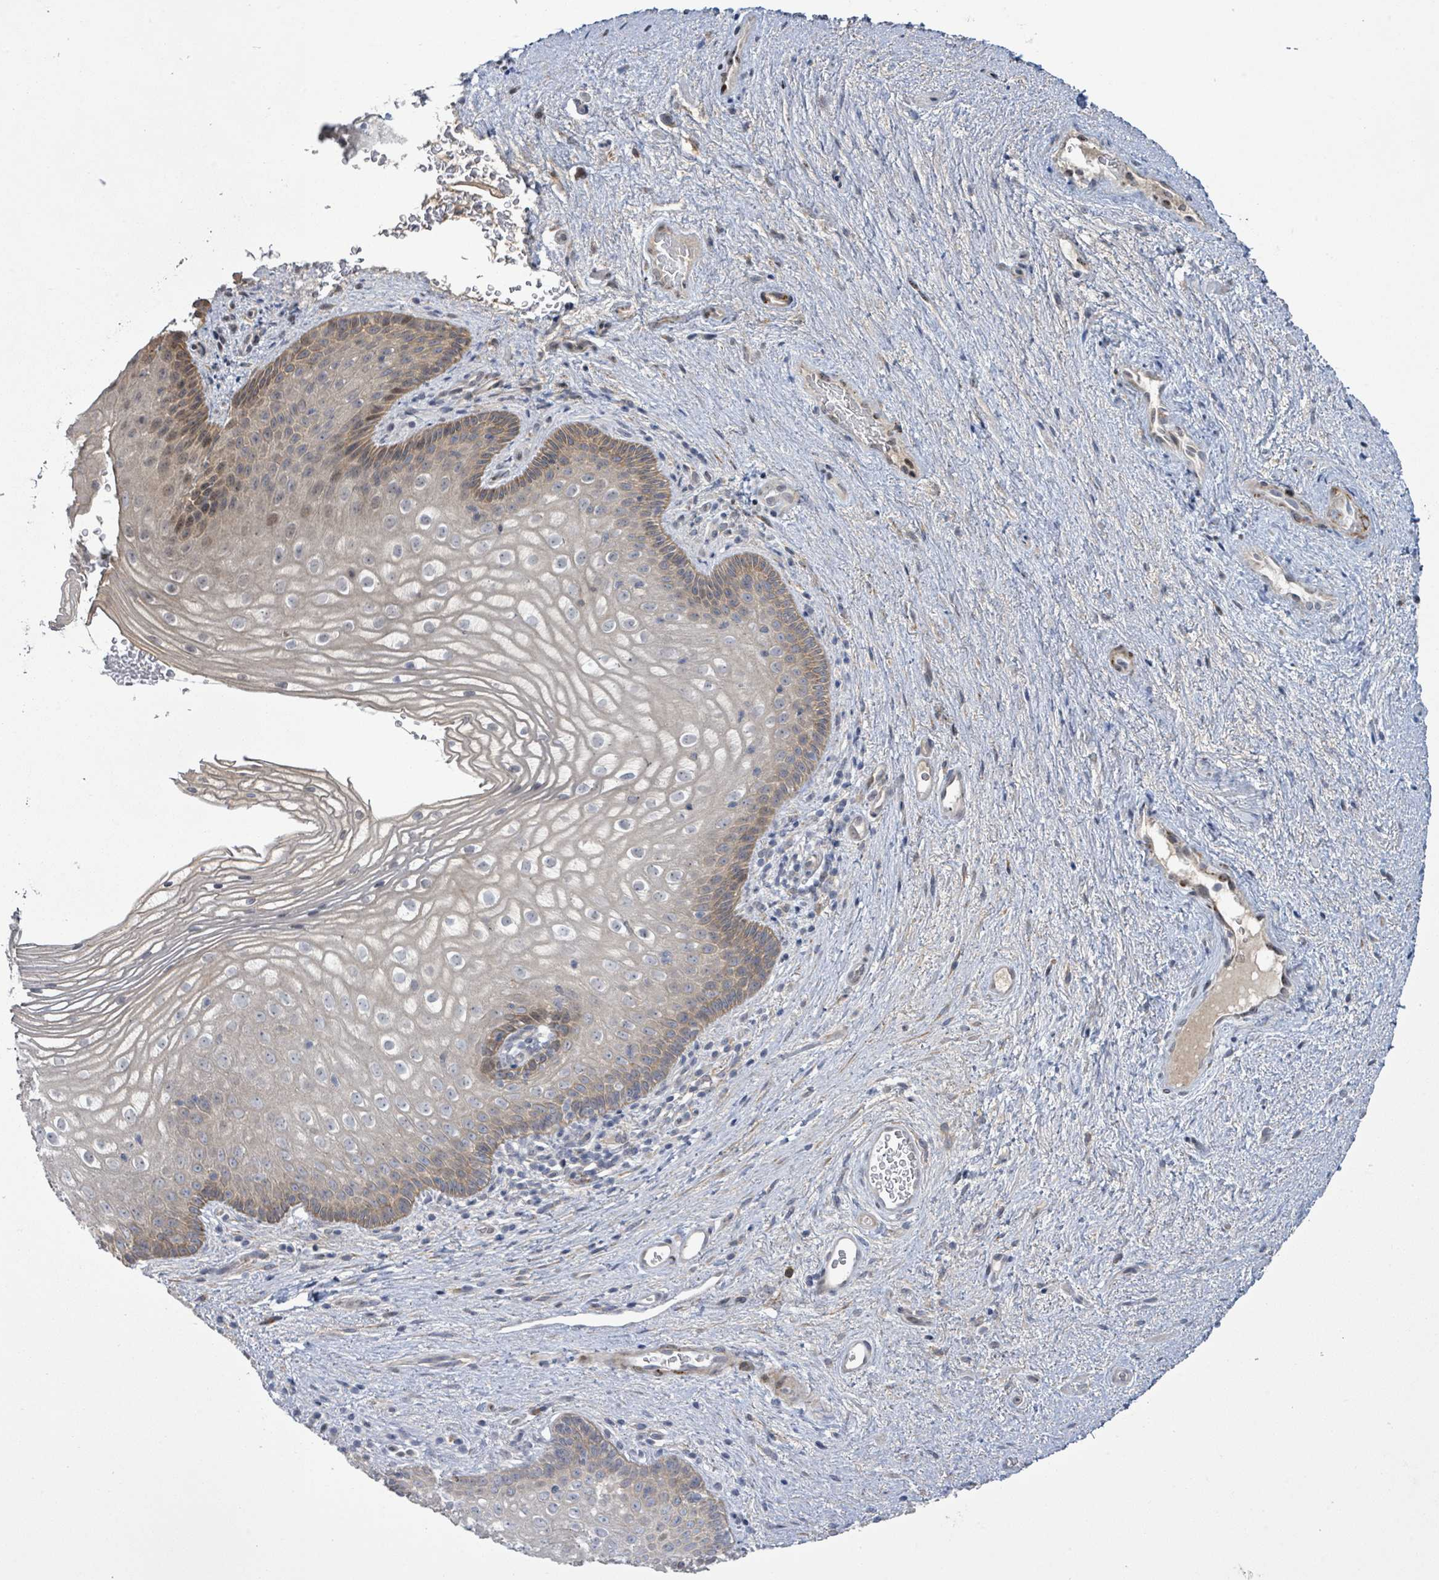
{"staining": {"intensity": "weak", "quantity": "25%-75%", "location": "cytoplasmic/membranous"}, "tissue": "vagina", "cell_type": "Squamous epithelial cells", "image_type": "normal", "snomed": [{"axis": "morphology", "description": "Normal tissue, NOS"}, {"axis": "topography", "description": "Vagina"}], "caption": "Vagina stained with DAB (3,3'-diaminobenzidine) immunohistochemistry (IHC) displays low levels of weak cytoplasmic/membranous positivity in approximately 25%-75% of squamous epithelial cells. (DAB = brown stain, brightfield microscopy at high magnification).", "gene": "SLIT3", "patient": {"sex": "female", "age": 47}}